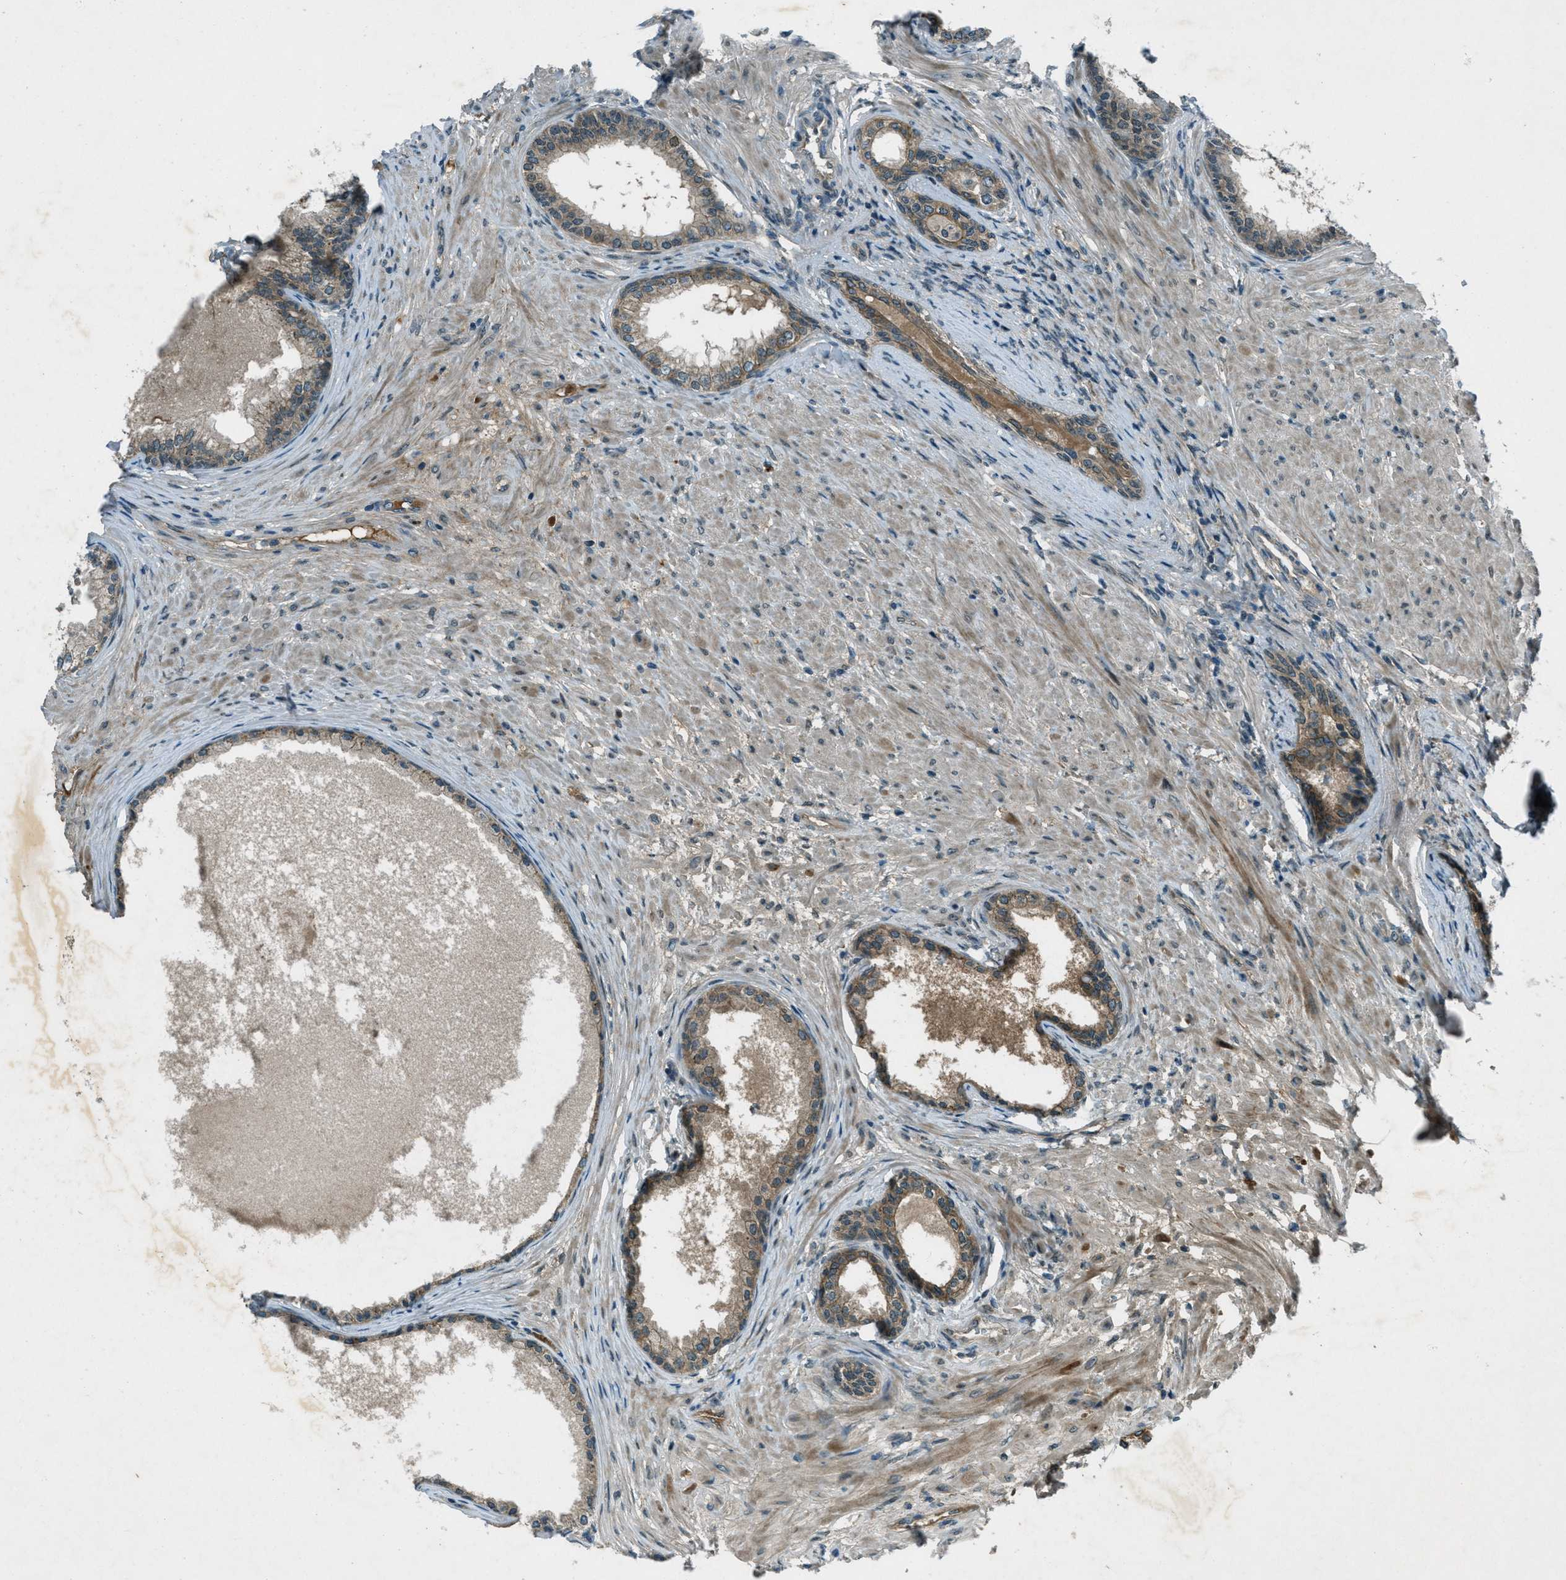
{"staining": {"intensity": "moderate", "quantity": ">75%", "location": "cytoplasmic/membranous"}, "tissue": "prostate", "cell_type": "Glandular cells", "image_type": "normal", "snomed": [{"axis": "morphology", "description": "Normal tissue, NOS"}, {"axis": "topography", "description": "Prostate"}], "caption": "Protein staining displays moderate cytoplasmic/membranous positivity in about >75% of glandular cells in normal prostate. (DAB (3,3'-diaminobenzidine) IHC, brown staining for protein, blue staining for nuclei).", "gene": "STK11", "patient": {"sex": "male", "age": 76}}